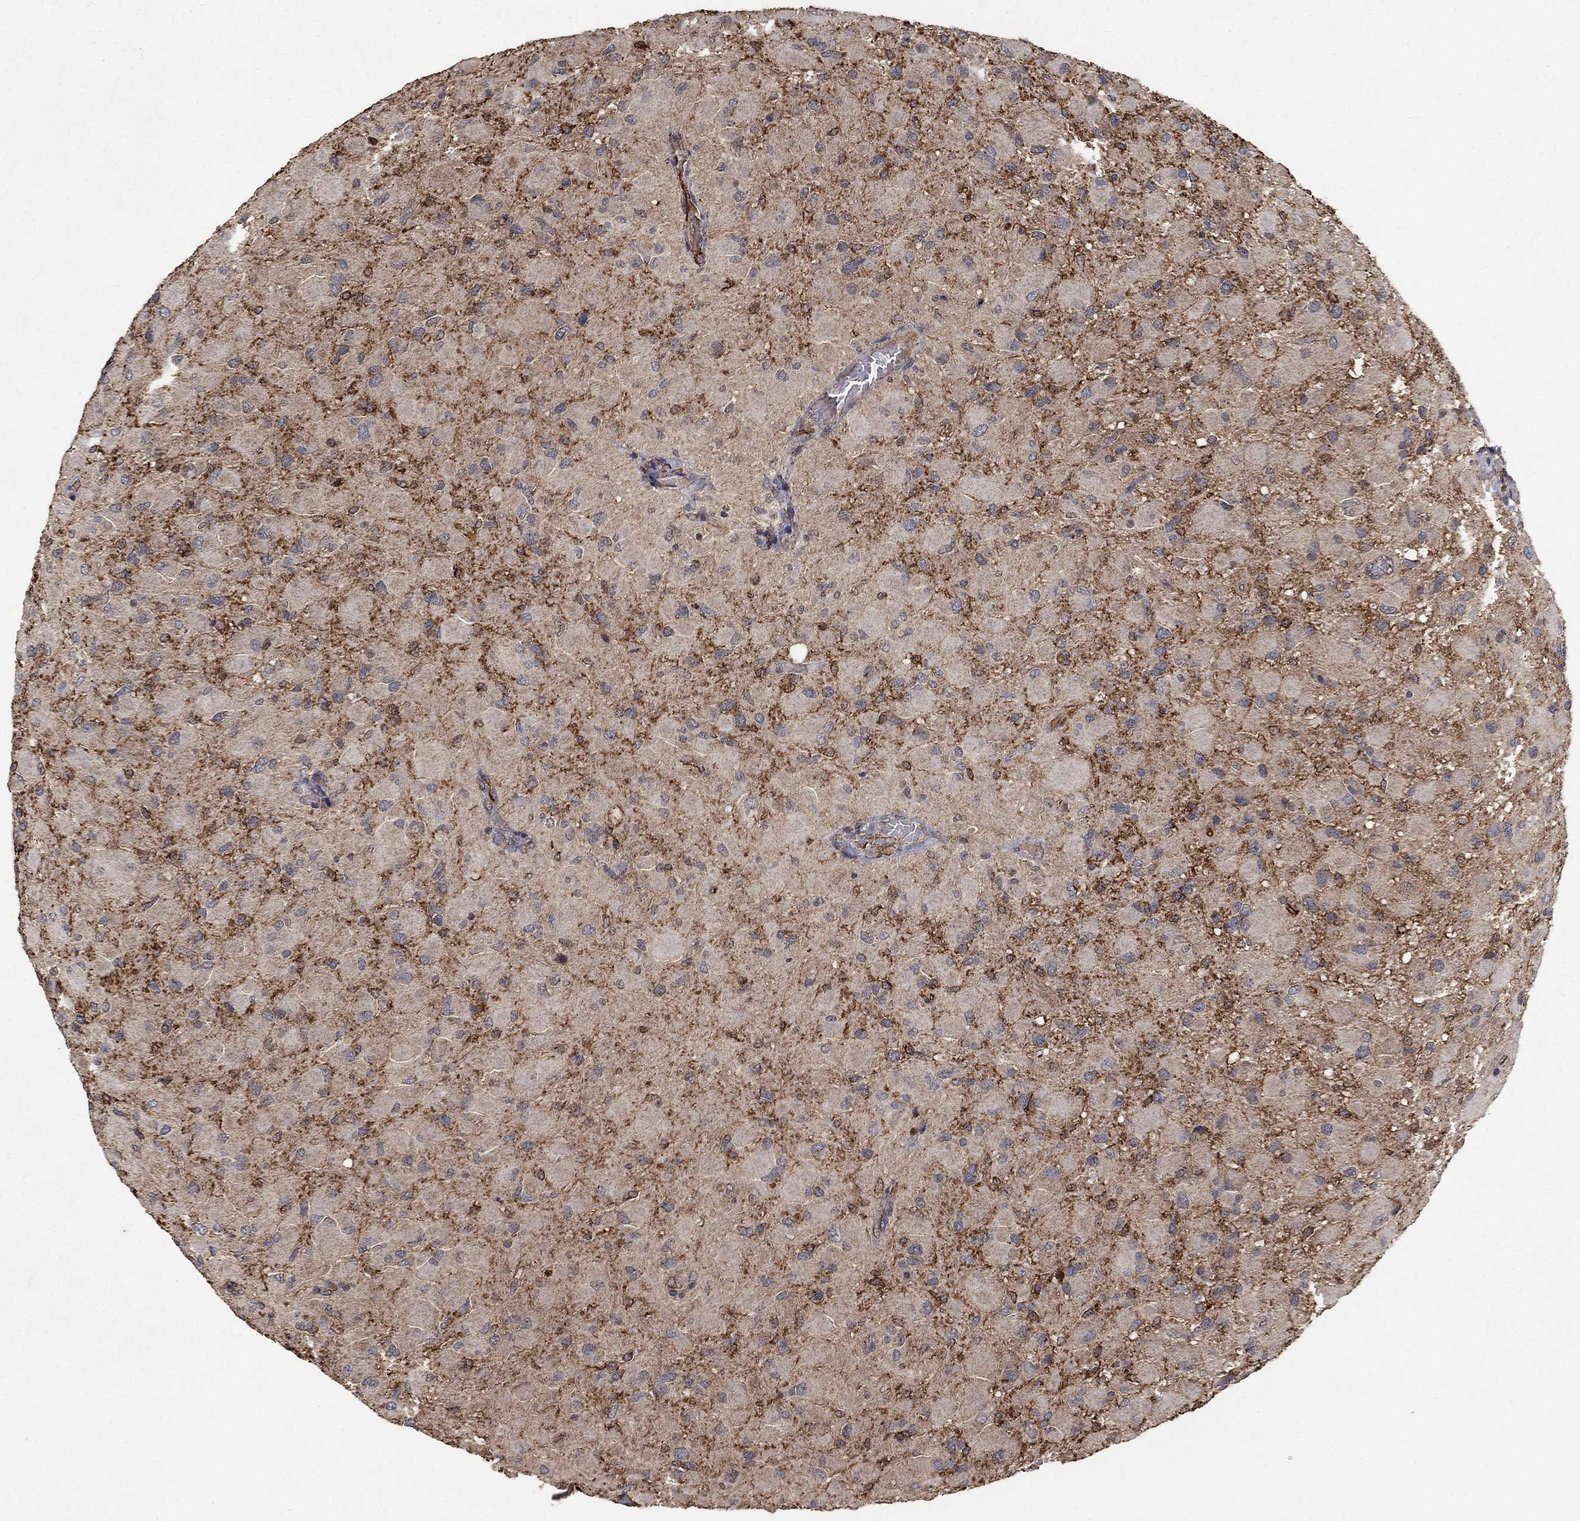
{"staining": {"intensity": "strong", "quantity": "<25%", "location": "cytoplasmic/membranous"}, "tissue": "glioma", "cell_type": "Tumor cells", "image_type": "cancer", "snomed": [{"axis": "morphology", "description": "Glioma, malignant, High grade"}, {"axis": "topography", "description": "Cerebral cortex"}], "caption": "This micrograph shows IHC staining of glioma, with medium strong cytoplasmic/membranous expression in about <25% of tumor cells.", "gene": "CD24", "patient": {"sex": "female", "age": 36}}